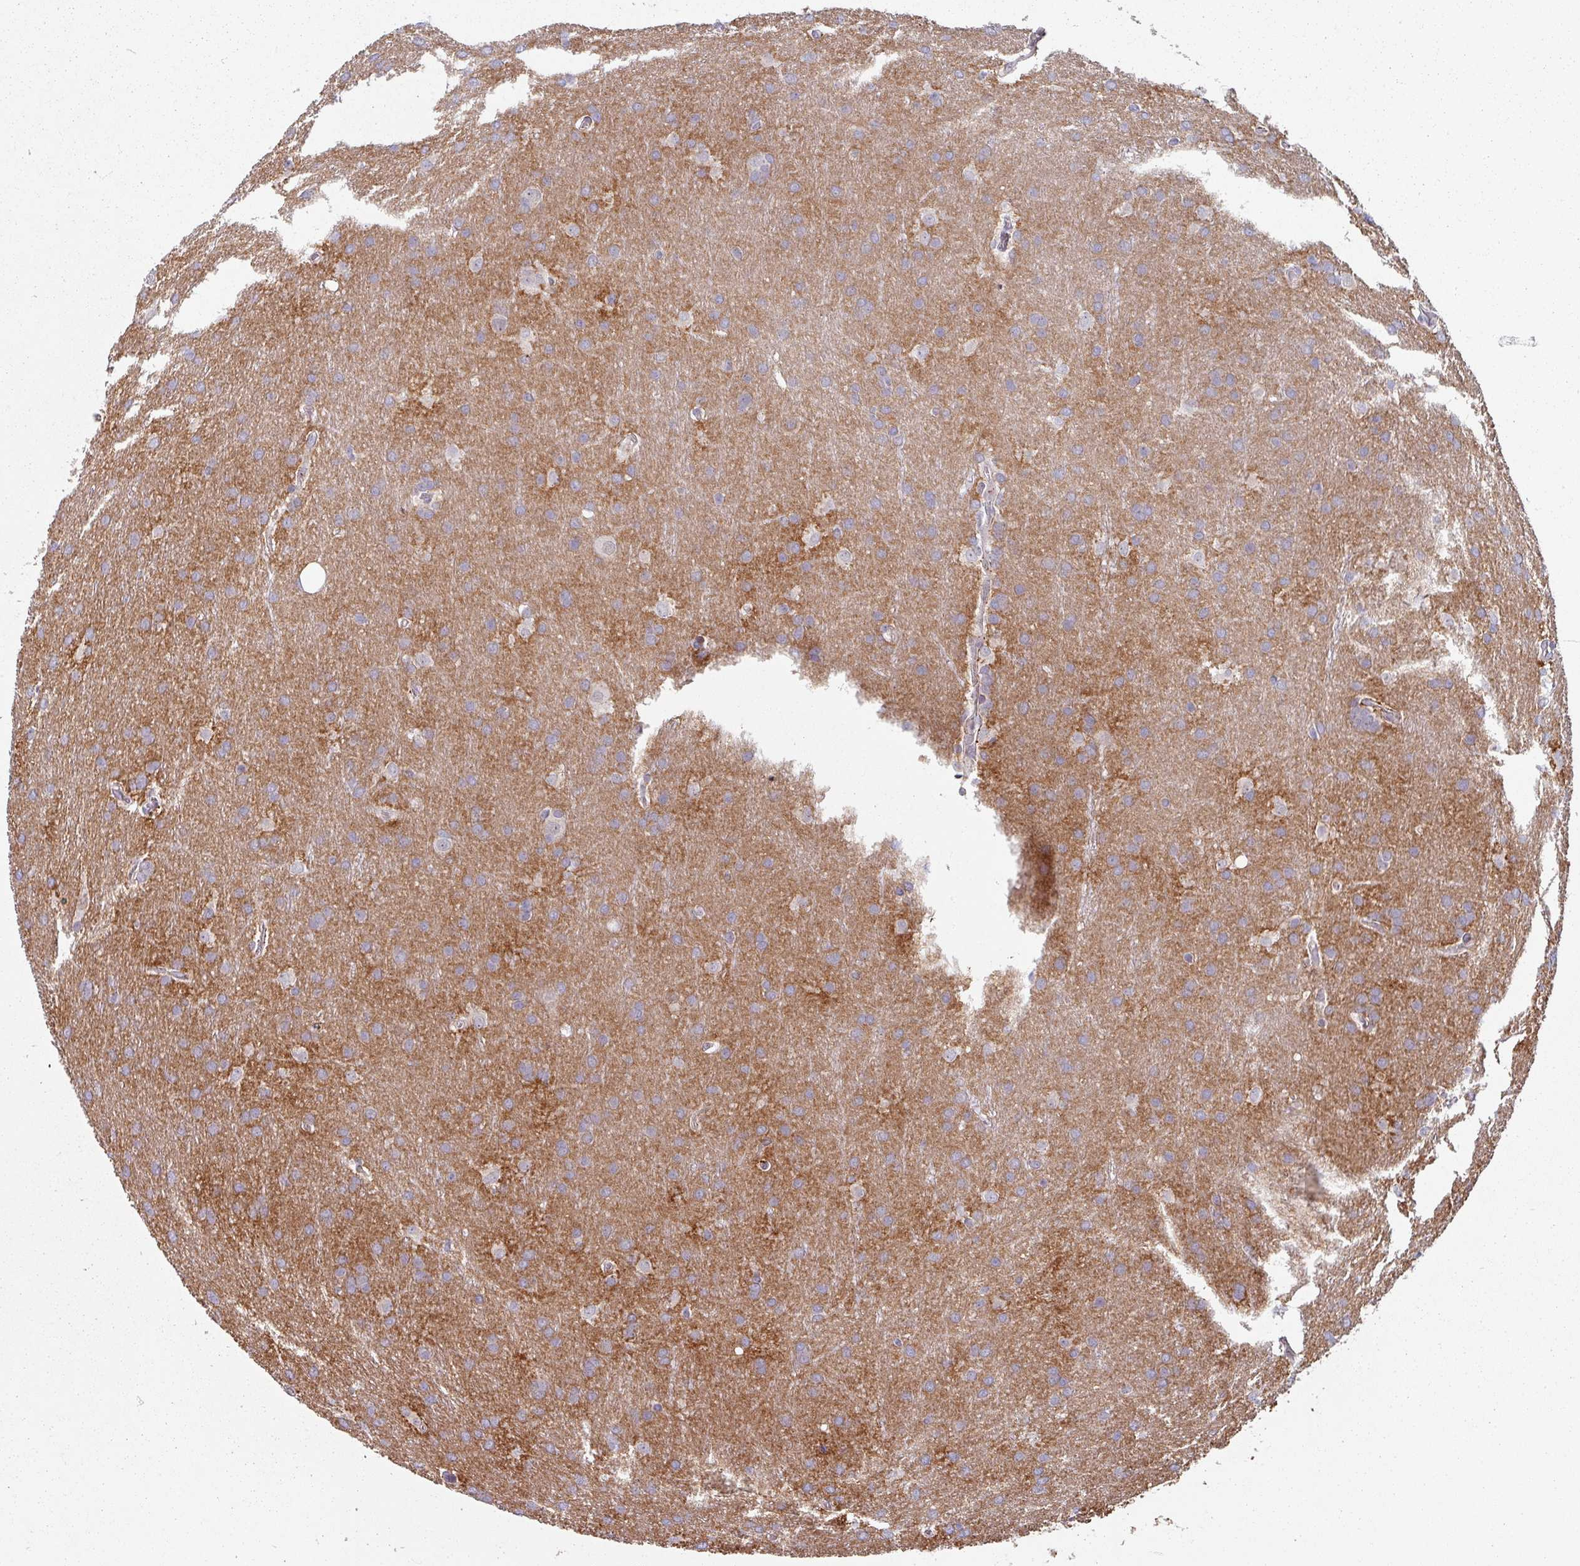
{"staining": {"intensity": "weak", "quantity": "25%-75%", "location": "cytoplasmic/membranous"}, "tissue": "glioma", "cell_type": "Tumor cells", "image_type": "cancer", "snomed": [{"axis": "morphology", "description": "Glioma, malignant, Low grade"}, {"axis": "topography", "description": "Brain"}], "caption": "There is low levels of weak cytoplasmic/membranous positivity in tumor cells of glioma, as demonstrated by immunohistochemical staining (brown color).", "gene": "CYB5RL", "patient": {"sex": "female", "age": 32}}